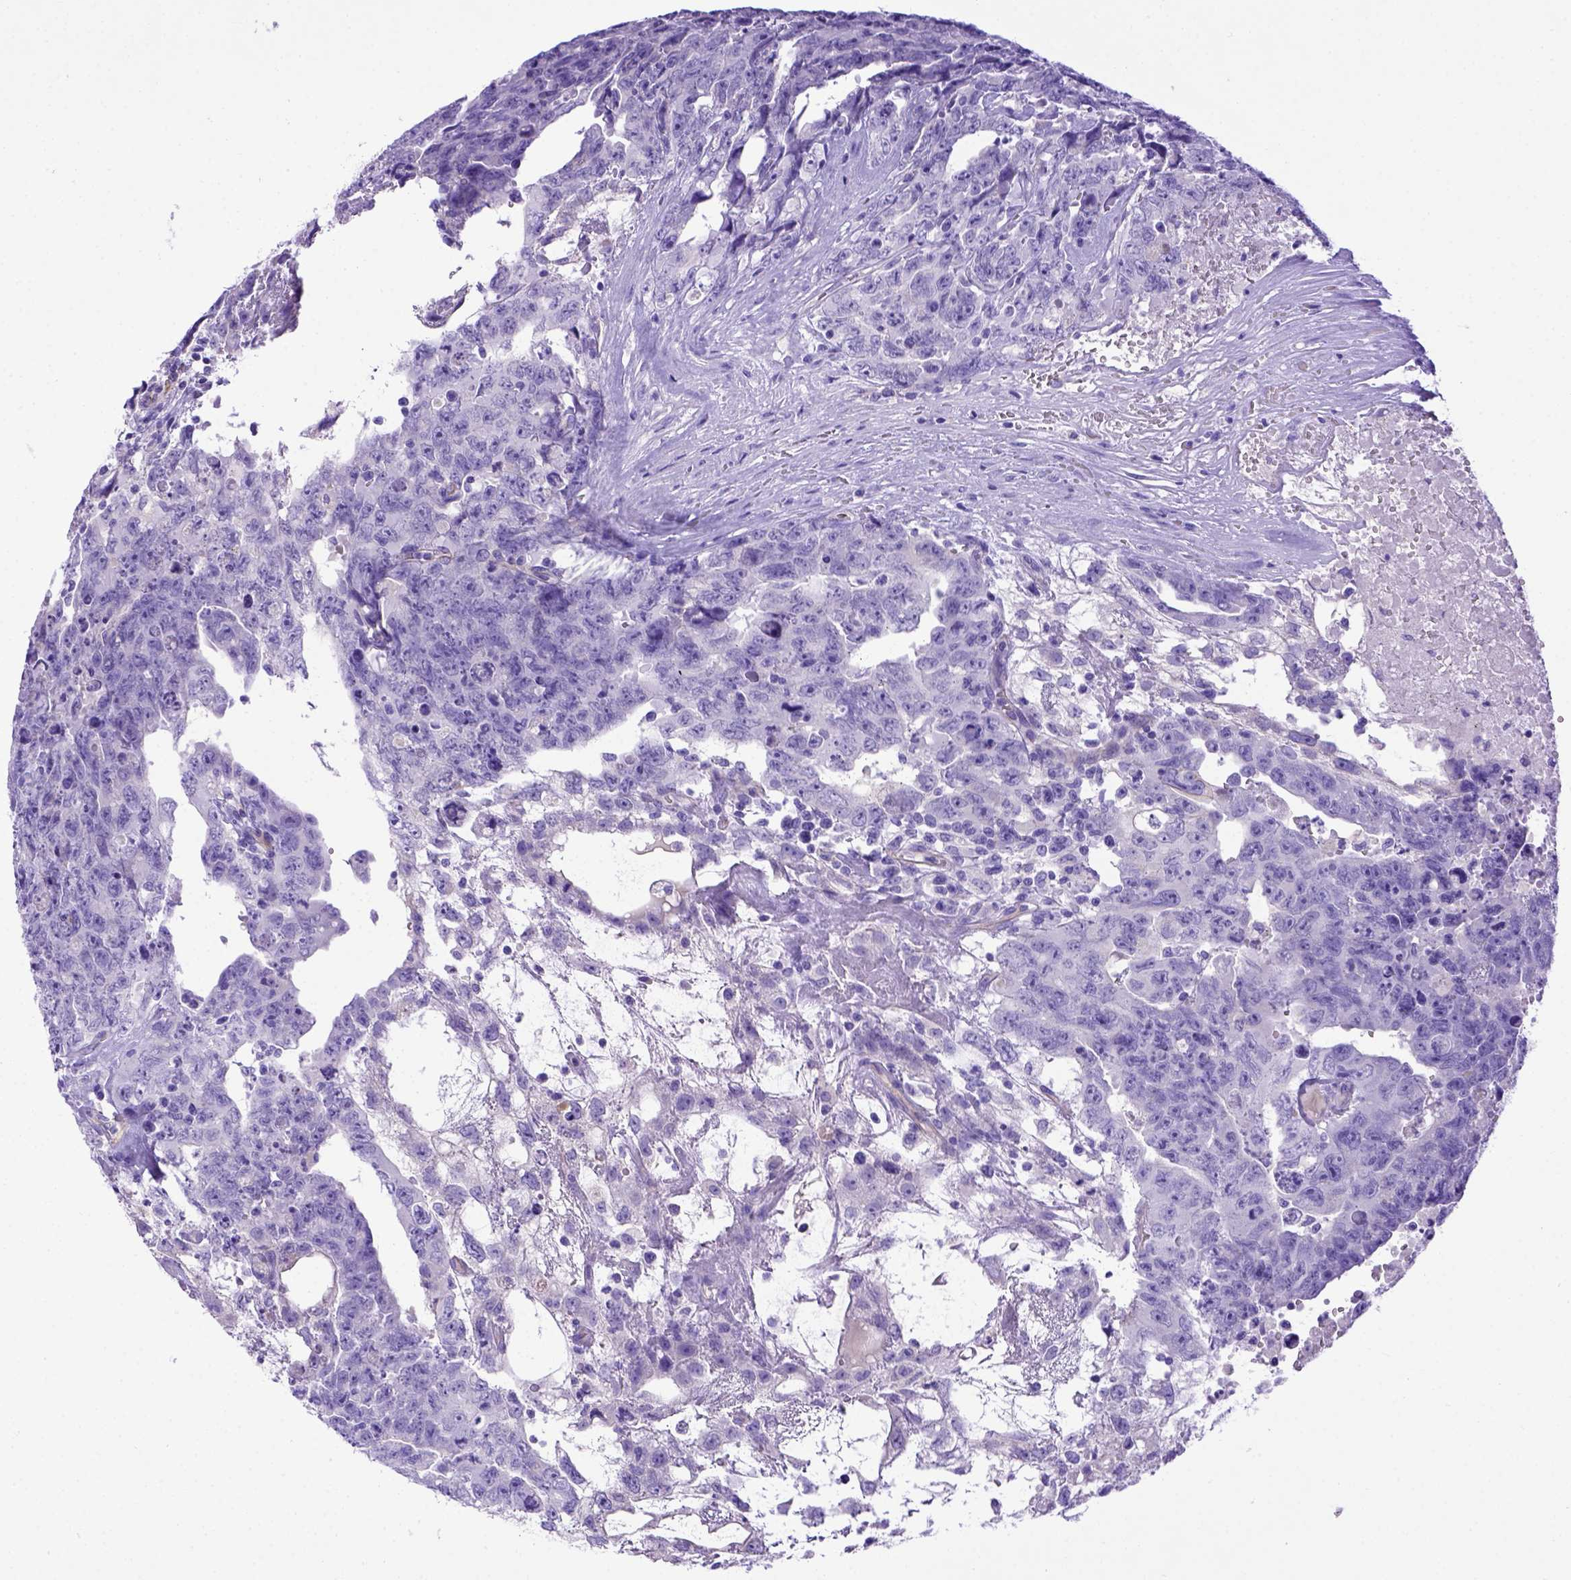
{"staining": {"intensity": "negative", "quantity": "none", "location": "none"}, "tissue": "testis cancer", "cell_type": "Tumor cells", "image_type": "cancer", "snomed": [{"axis": "morphology", "description": "Carcinoma, Embryonal, NOS"}, {"axis": "topography", "description": "Testis"}], "caption": "DAB immunohistochemical staining of testis cancer (embryonal carcinoma) reveals no significant positivity in tumor cells.", "gene": "LRRC18", "patient": {"sex": "male", "age": 24}}